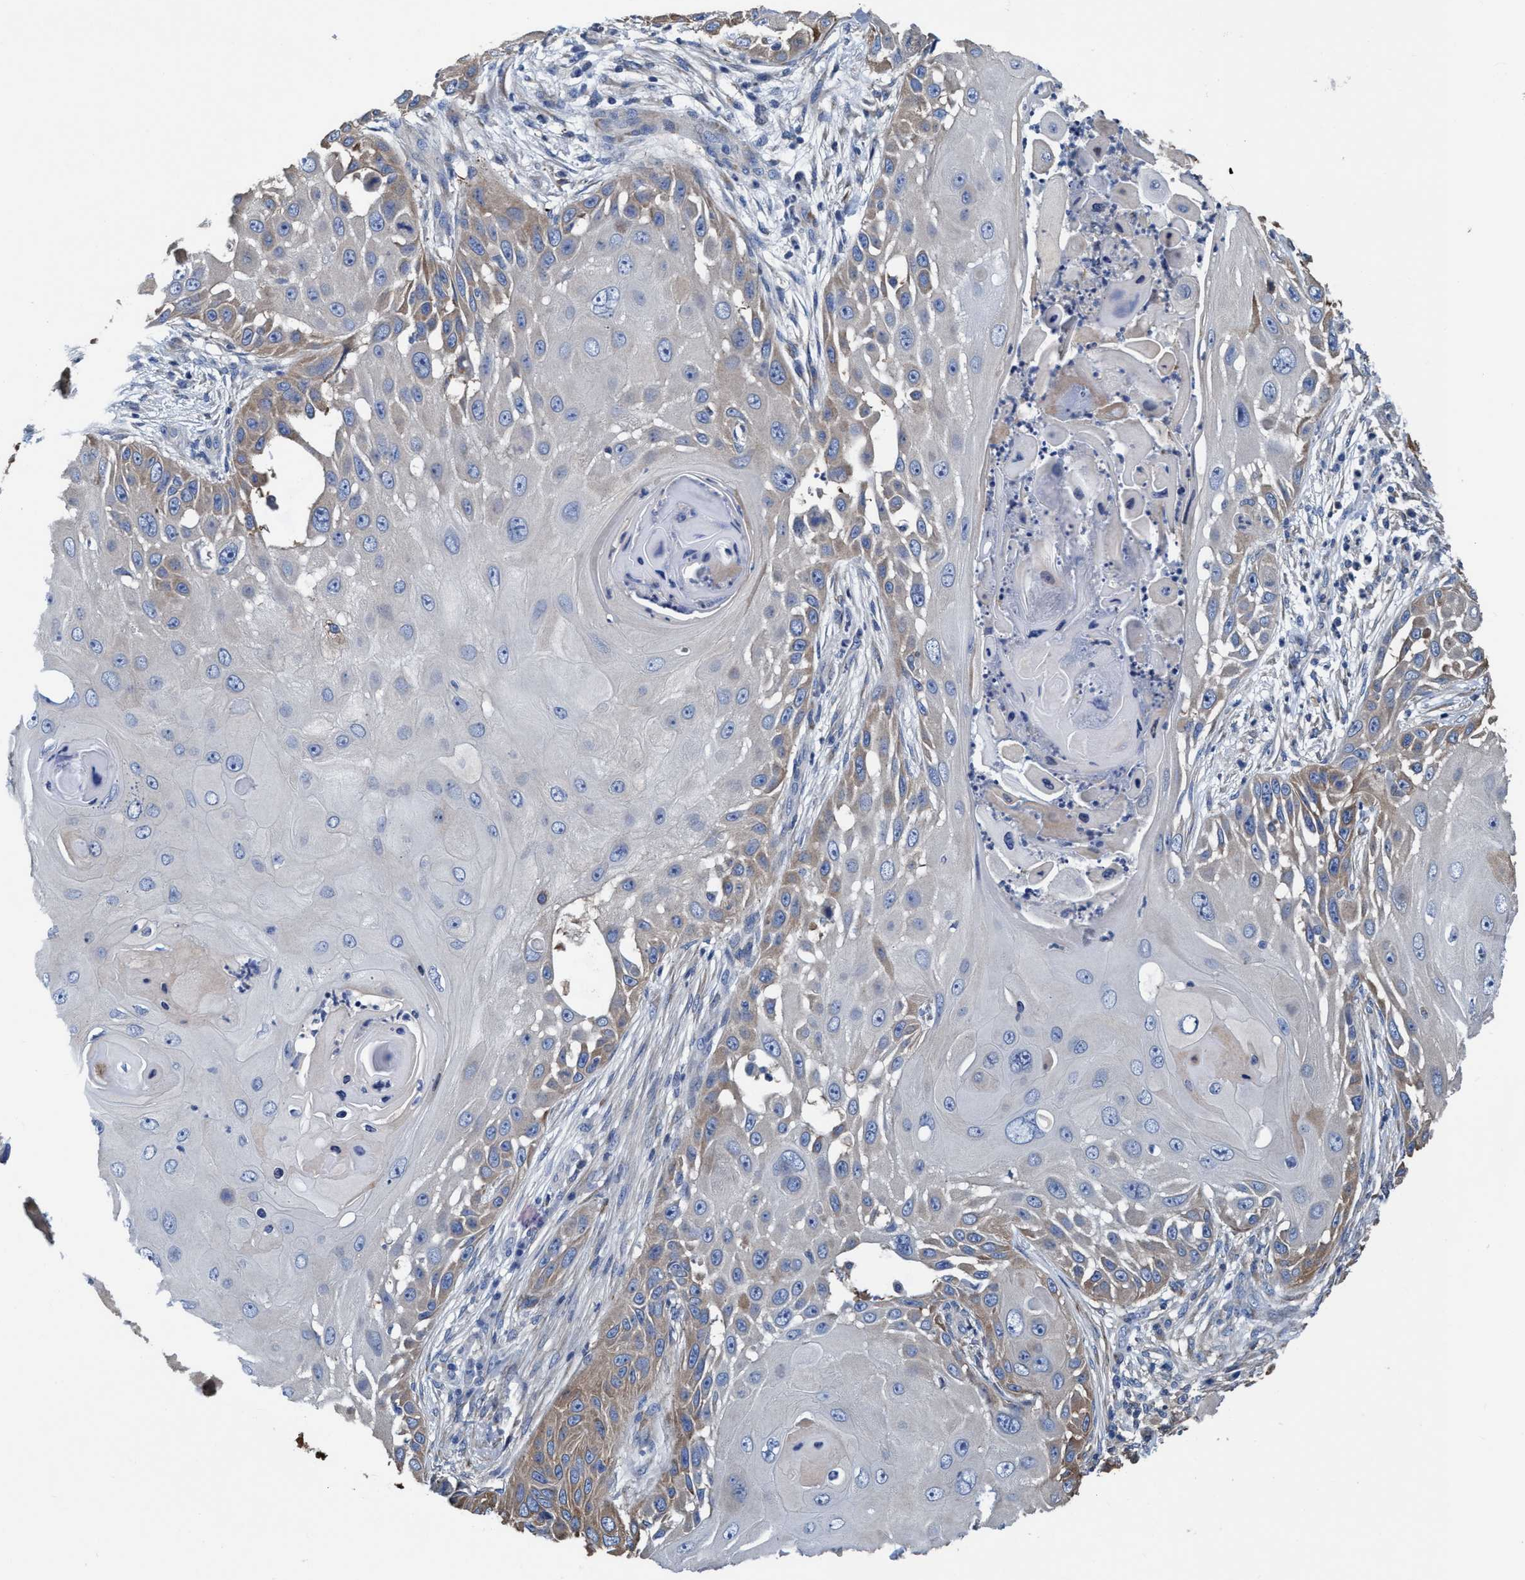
{"staining": {"intensity": "weak", "quantity": "<25%", "location": "cytoplasmic/membranous"}, "tissue": "skin cancer", "cell_type": "Tumor cells", "image_type": "cancer", "snomed": [{"axis": "morphology", "description": "Squamous cell carcinoma, NOS"}, {"axis": "topography", "description": "Skin"}], "caption": "Micrograph shows no protein expression in tumor cells of skin squamous cell carcinoma tissue. (DAB (3,3'-diaminobenzidine) immunohistochemistry with hematoxylin counter stain).", "gene": "NMT1", "patient": {"sex": "female", "age": 44}}